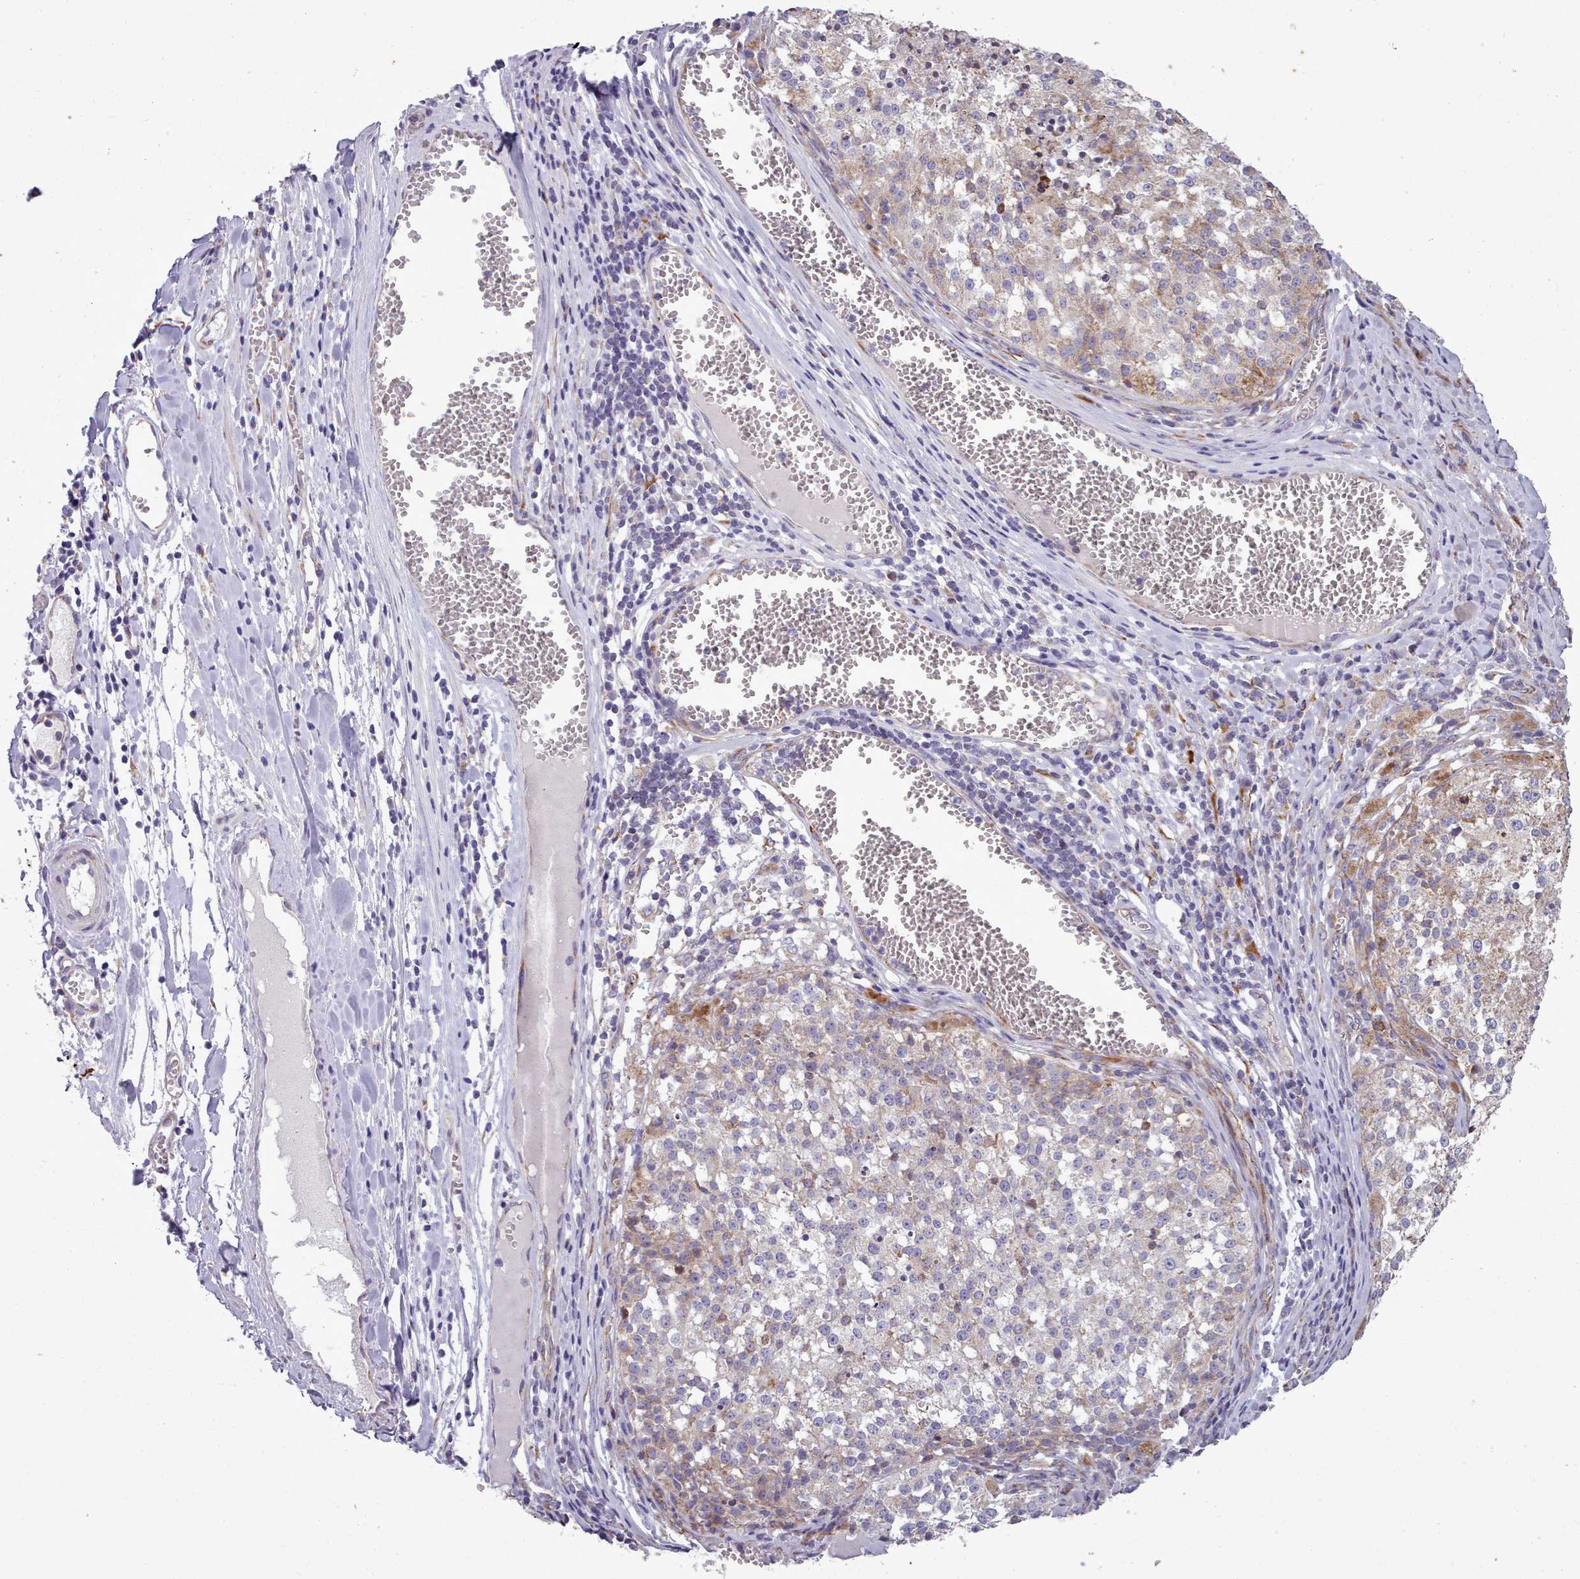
{"staining": {"intensity": "weak", "quantity": "25%-75%", "location": "cytoplasmic/membranous"}, "tissue": "melanoma", "cell_type": "Tumor cells", "image_type": "cancer", "snomed": [{"axis": "morphology", "description": "Malignant melanoma, NOS"}, {"axis": "topography", "description": "Skin"}], "caption": "This micrograph demonstrates immunohistochemistry (IHC) staining of malignant melanoma, with low weak cytoplasmic/membranous expression in about 25%-75% of tumor cells.", "gene": "FKBP10", "patient": {"sex": "female", "age": 64}}